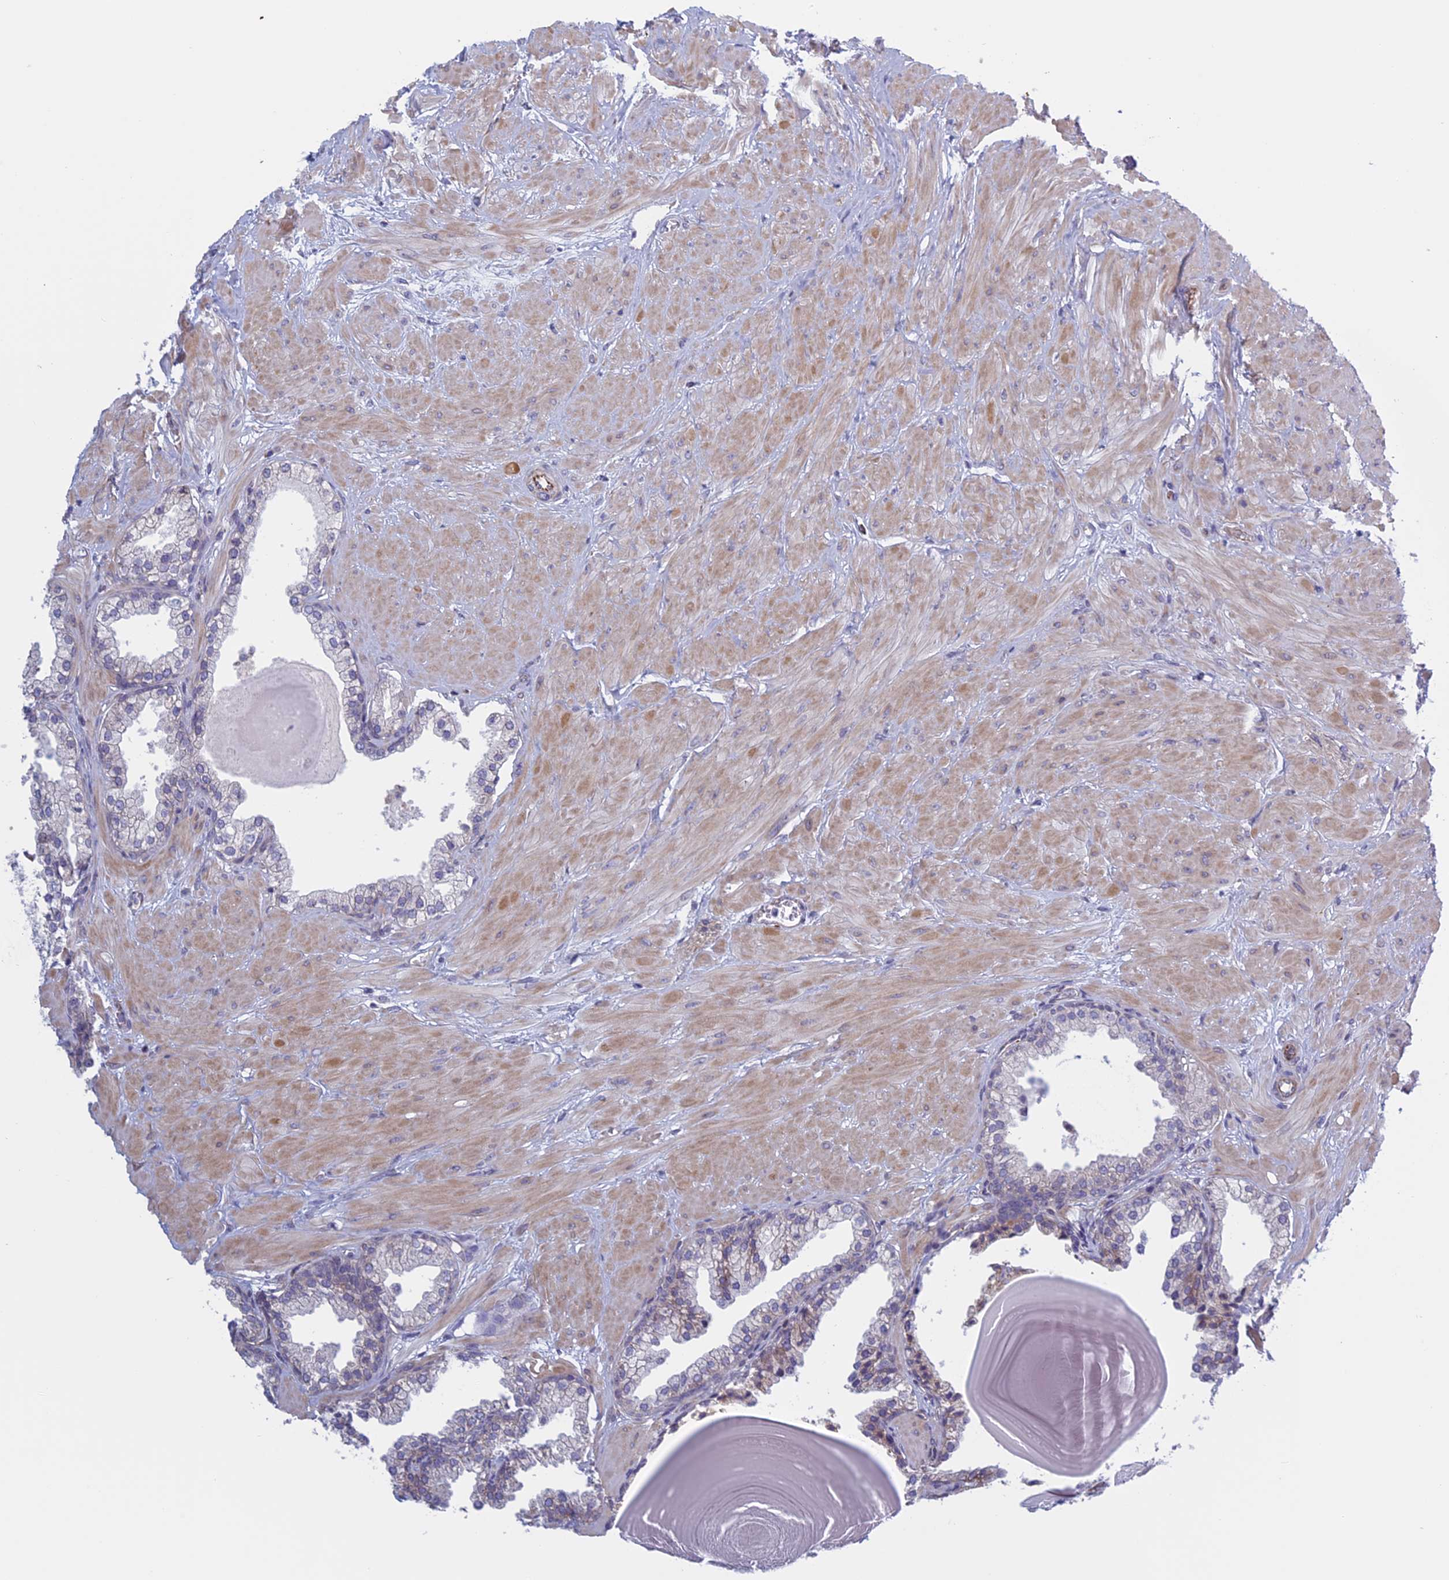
{"staining": {"intensity": "negative", "quantity": "none", "location": "none"}, "tissue": "prostate", "cell_type": "Glandular cells", "image_type": "normal", "snomed": [{"axis": "morphology", "description": "Normal tissue, NOS"}, {"axis": "topography", "description": "Prostate"}], "caption": "Immunohistochemistry (IHC) image of unremarkable prostate: prostate stained with DAB (3,3'-diaminobenzidine) shows no significant protein positivity in glandular cells. (DAB (3,3'-diaminobenzidine) immunohistochemistry (IHC) visualized using brightfield microscopy, high magnification).", "gene": "BCL2L10", "patient": {"sex": "male", "age": 48}}